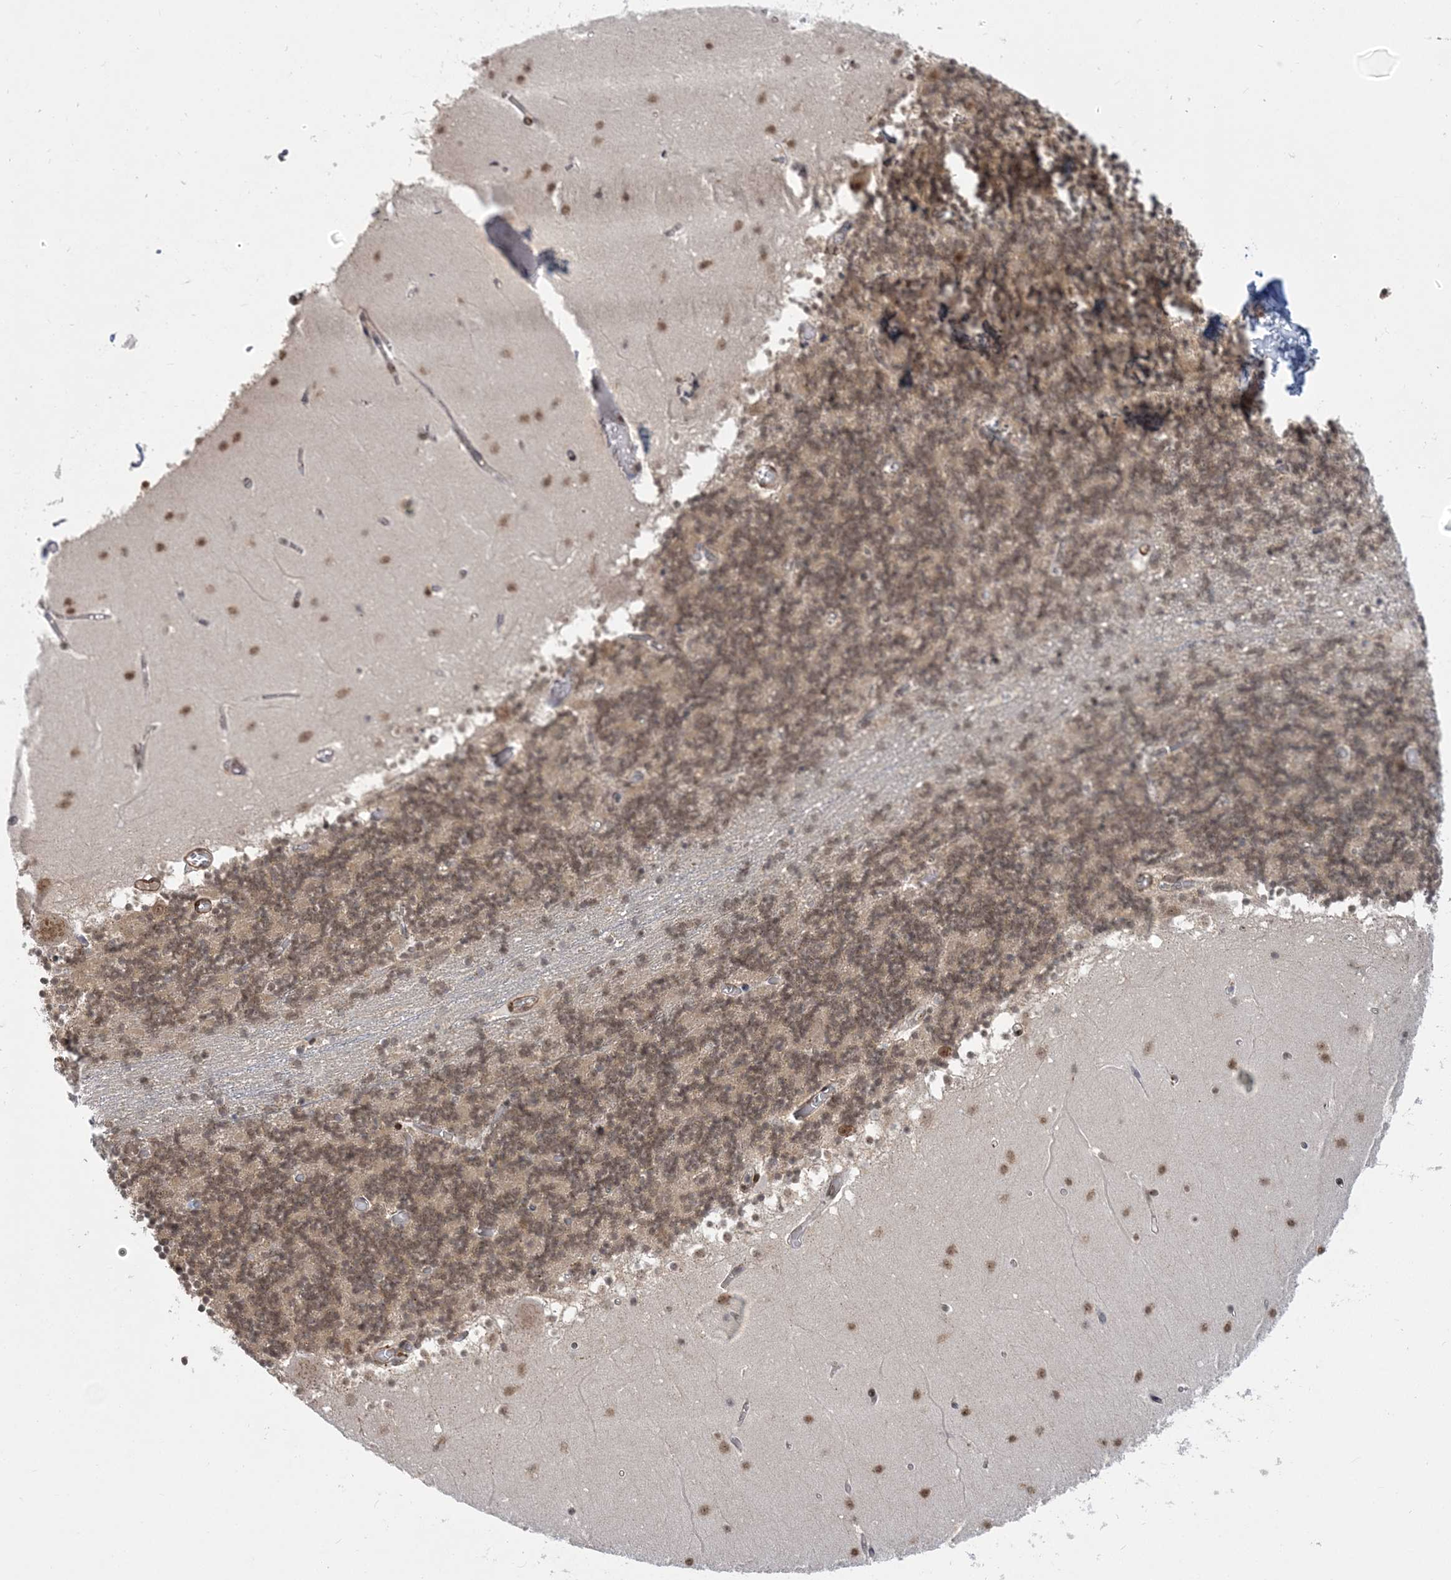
{"staining": {"intensity": "moderate", "quantity": ">75%", "location": "cytoplasmic/membranous,nuclear"}, "tissue": "cerebellum", "cell_type": "Cells in granular layer", "image_type": "normal", "snomed": [{"axis": "morphology", "description": "Normal tissue, NOS"}, {"axis": "topography", "description": "Cerebellum"}], "caption": "A brown stain highlights moderate cytoplasmic/membranous,nuclear staining of a protein in cells in granular layer of normal cerebellum. The staining was performed using DAB (3,3'-diaminobenzidine) to visualize the protein expression in brown, while the nuclei were stained in blue with hematoxylin (Magnification: 20x).", "gene": "PLRG1", "patient": {"sex": "female", "age": 28}}